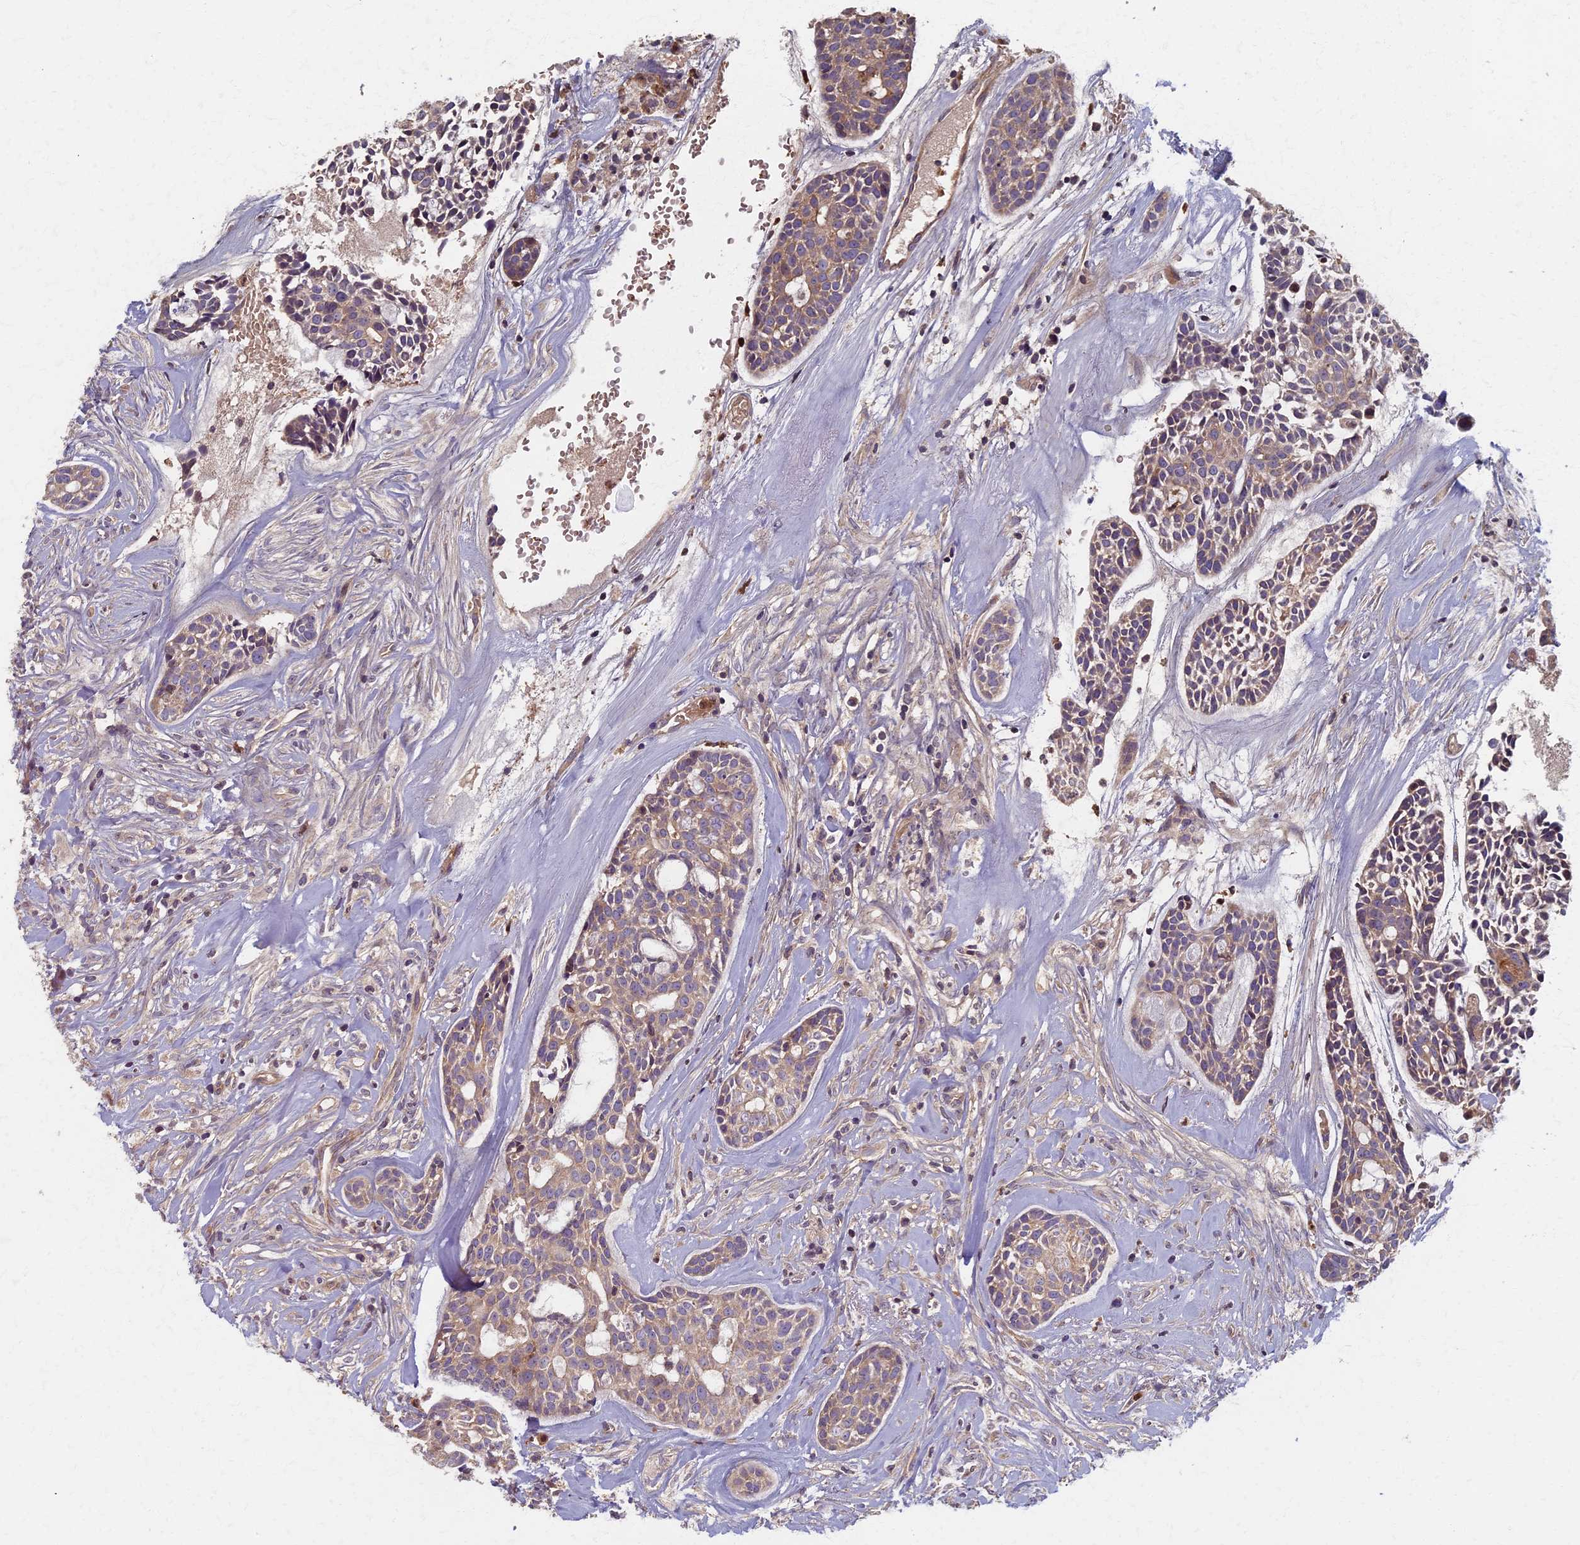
{"staining": {"intensity": "weak", "quantity": "25%-75%", "location": "cytoplasmic/membranous"}, "tissue": "head and neck cancer", "cell_type": "Tumor cells", "image_type": "cancer", "snomed": [{"axis": "morphology", "description": "Normal tissue, NOS"}, {"axis": "morphology", "description": "Adenocarcinoma, NOS"}, {"axis": "topography", "description": "Subcutis"}, {"axis": "topography", "description": "Nasopharynx"}, {"axis": "topography", "description": "Head-Neck"}], "caption": "Adenocarcinoma (head and neck) stained with a protein marker displays weak staining in tumor cells.", "gene": "AP4E1", "patient": {"sex": "female", "age": 73}}